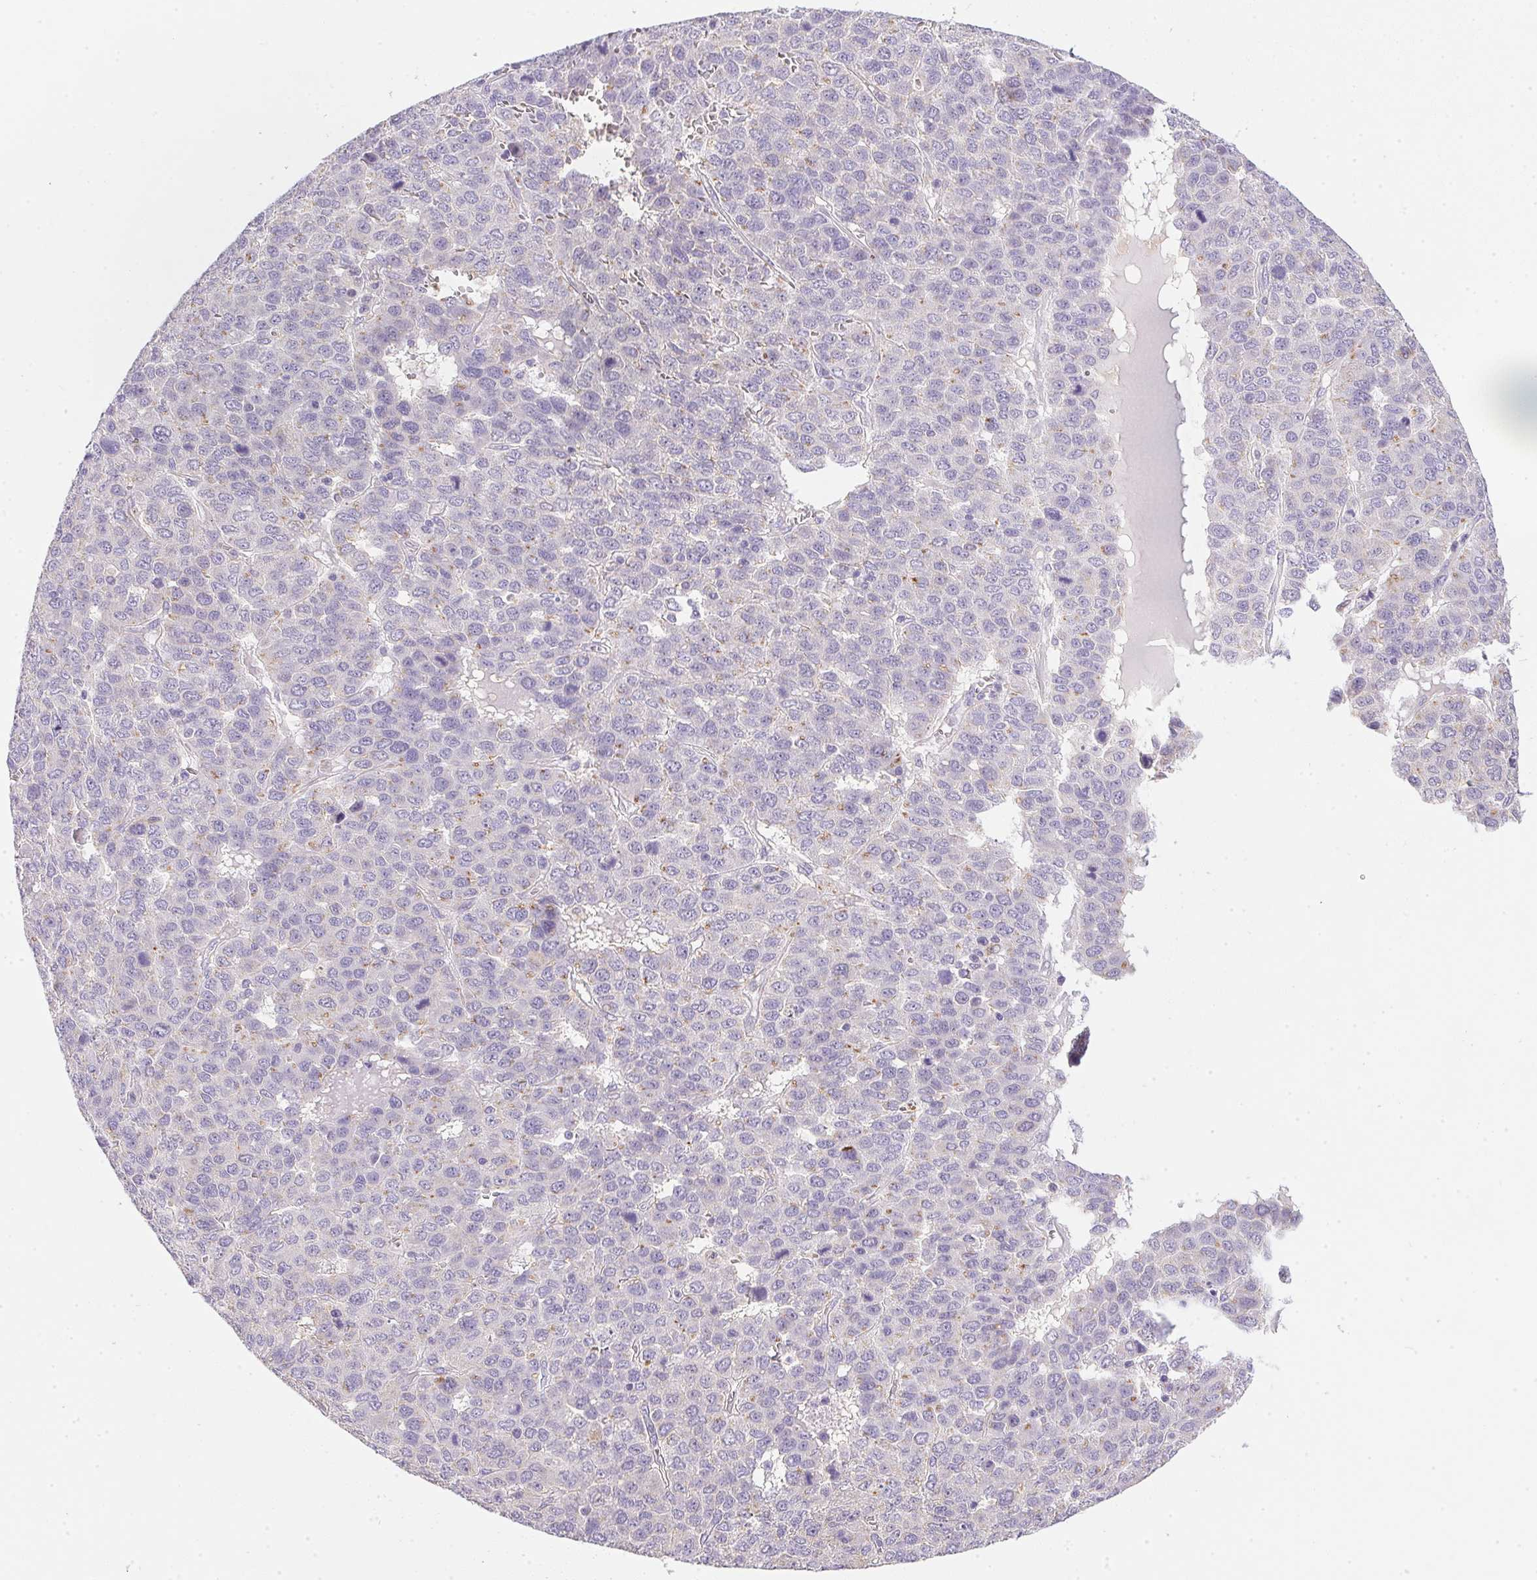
{"staining": {"intensity": "negative", "quantity": "none", "location": "none"}, "tissue": "liver cancer", "cell_type": "Tumor cells", "image_type": "cancer", "snomed": [{"axis": "morphology", "description": "Carcinoma, Hepatocellular, NOS"}, {"axis": "topography", "description": "Liver"}], "caption": "Immunohistochemistry micrograph of human hepatocellular carcinoma (liver) stained for a protein (brown), which reveals no expression in tumor cells.", "gene": "SLC17A7", "patient": {"sex": "male", "age": 69}}